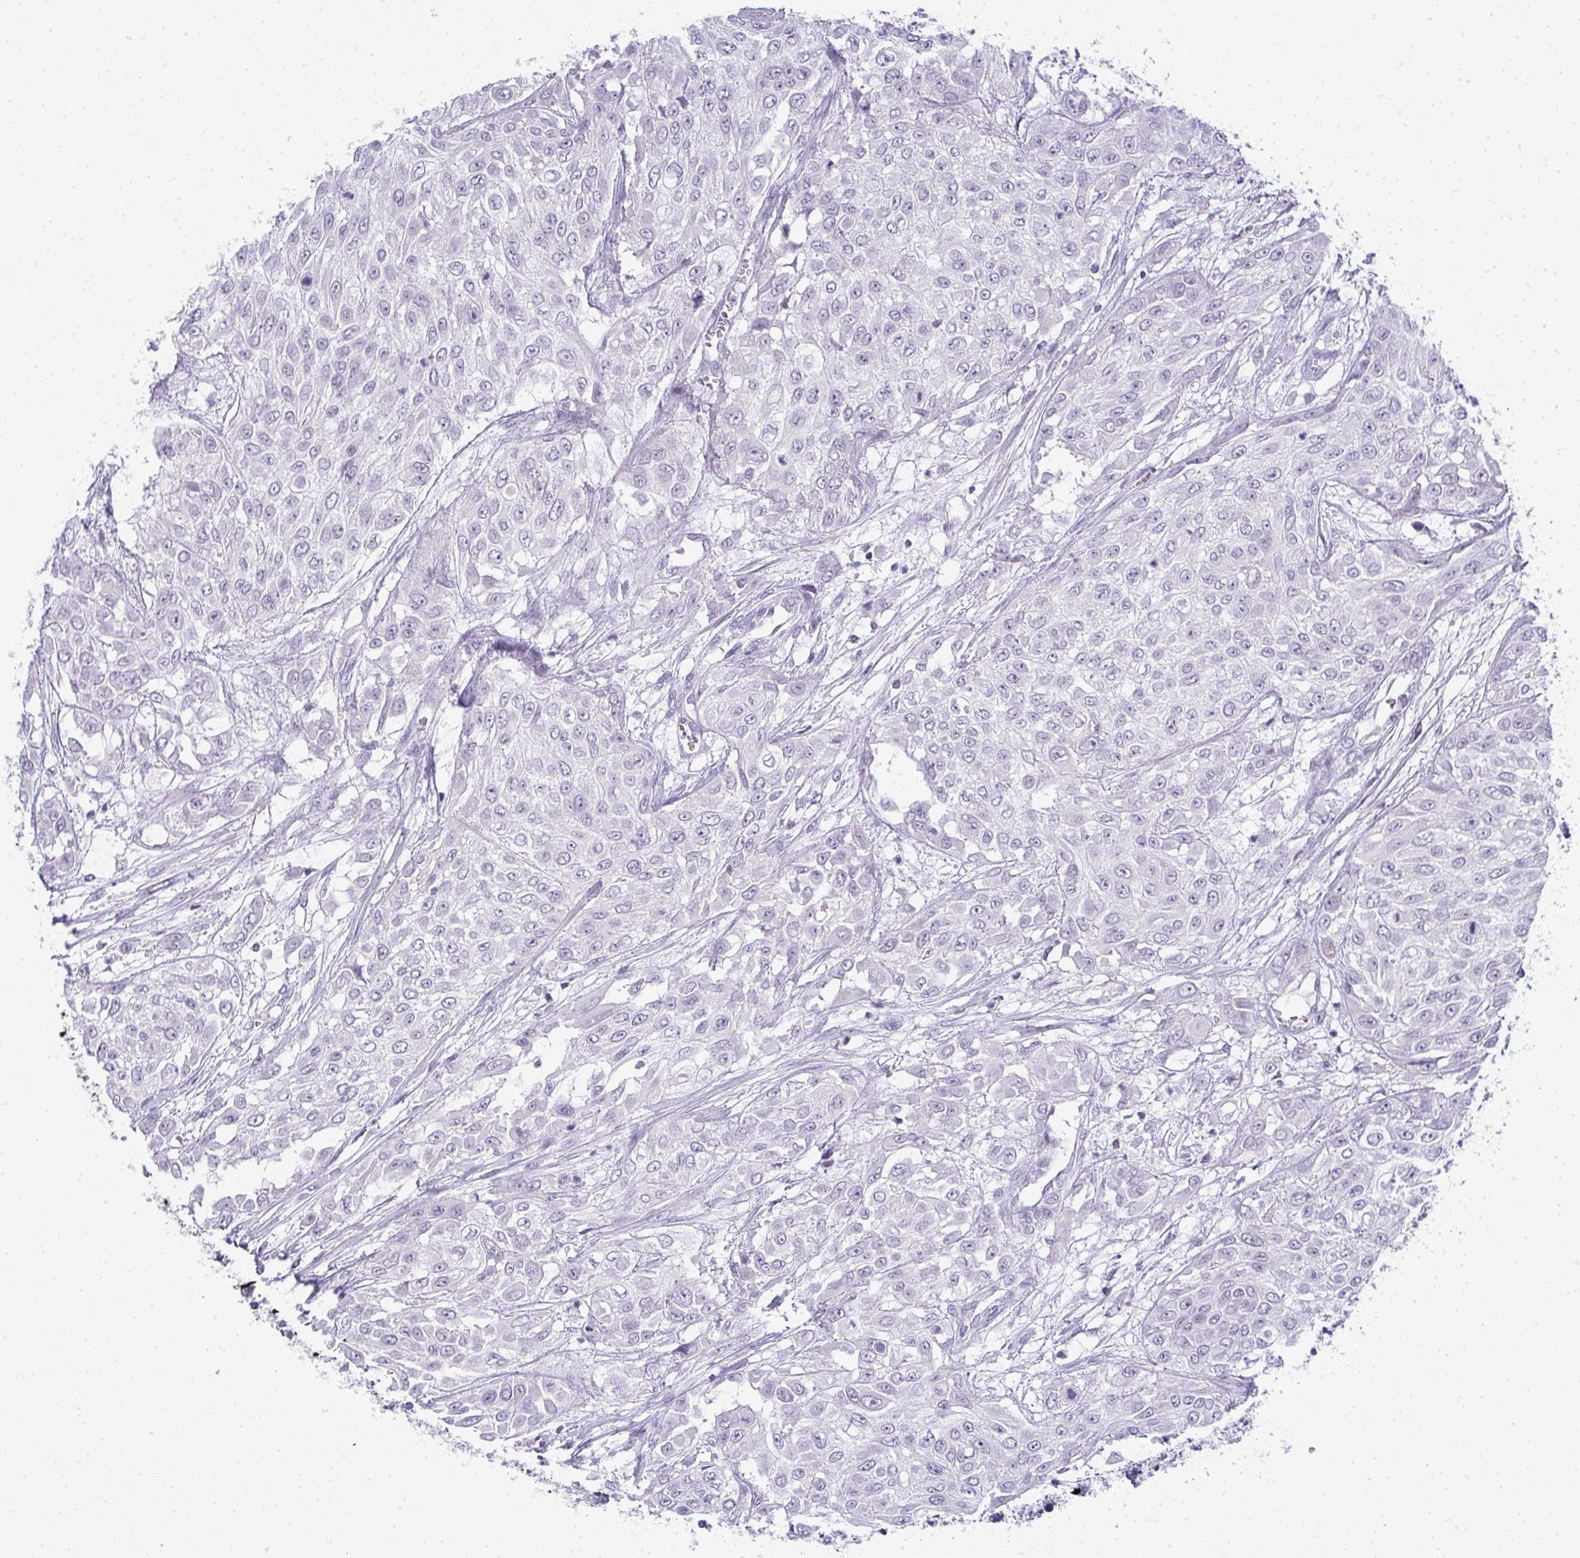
{"staining": {"intensity": "negative", "quantity": "none", "location": "none"}, "tissue": "urothelial cancer", "cell_type": "Tumor cells", "image_type": "cancer", "snomed": [{"axis": "morphology", "description": "Urothelial carcinoma, High grade"}, {"axis": "topography", "description": "Urinary bladder"}], "caption": "Tumor cells are negative for brown protein staining in high-grade urothelial carcinoma.", "gene": "TMEM82", "patient": {"sex": "male", "age": 57}}